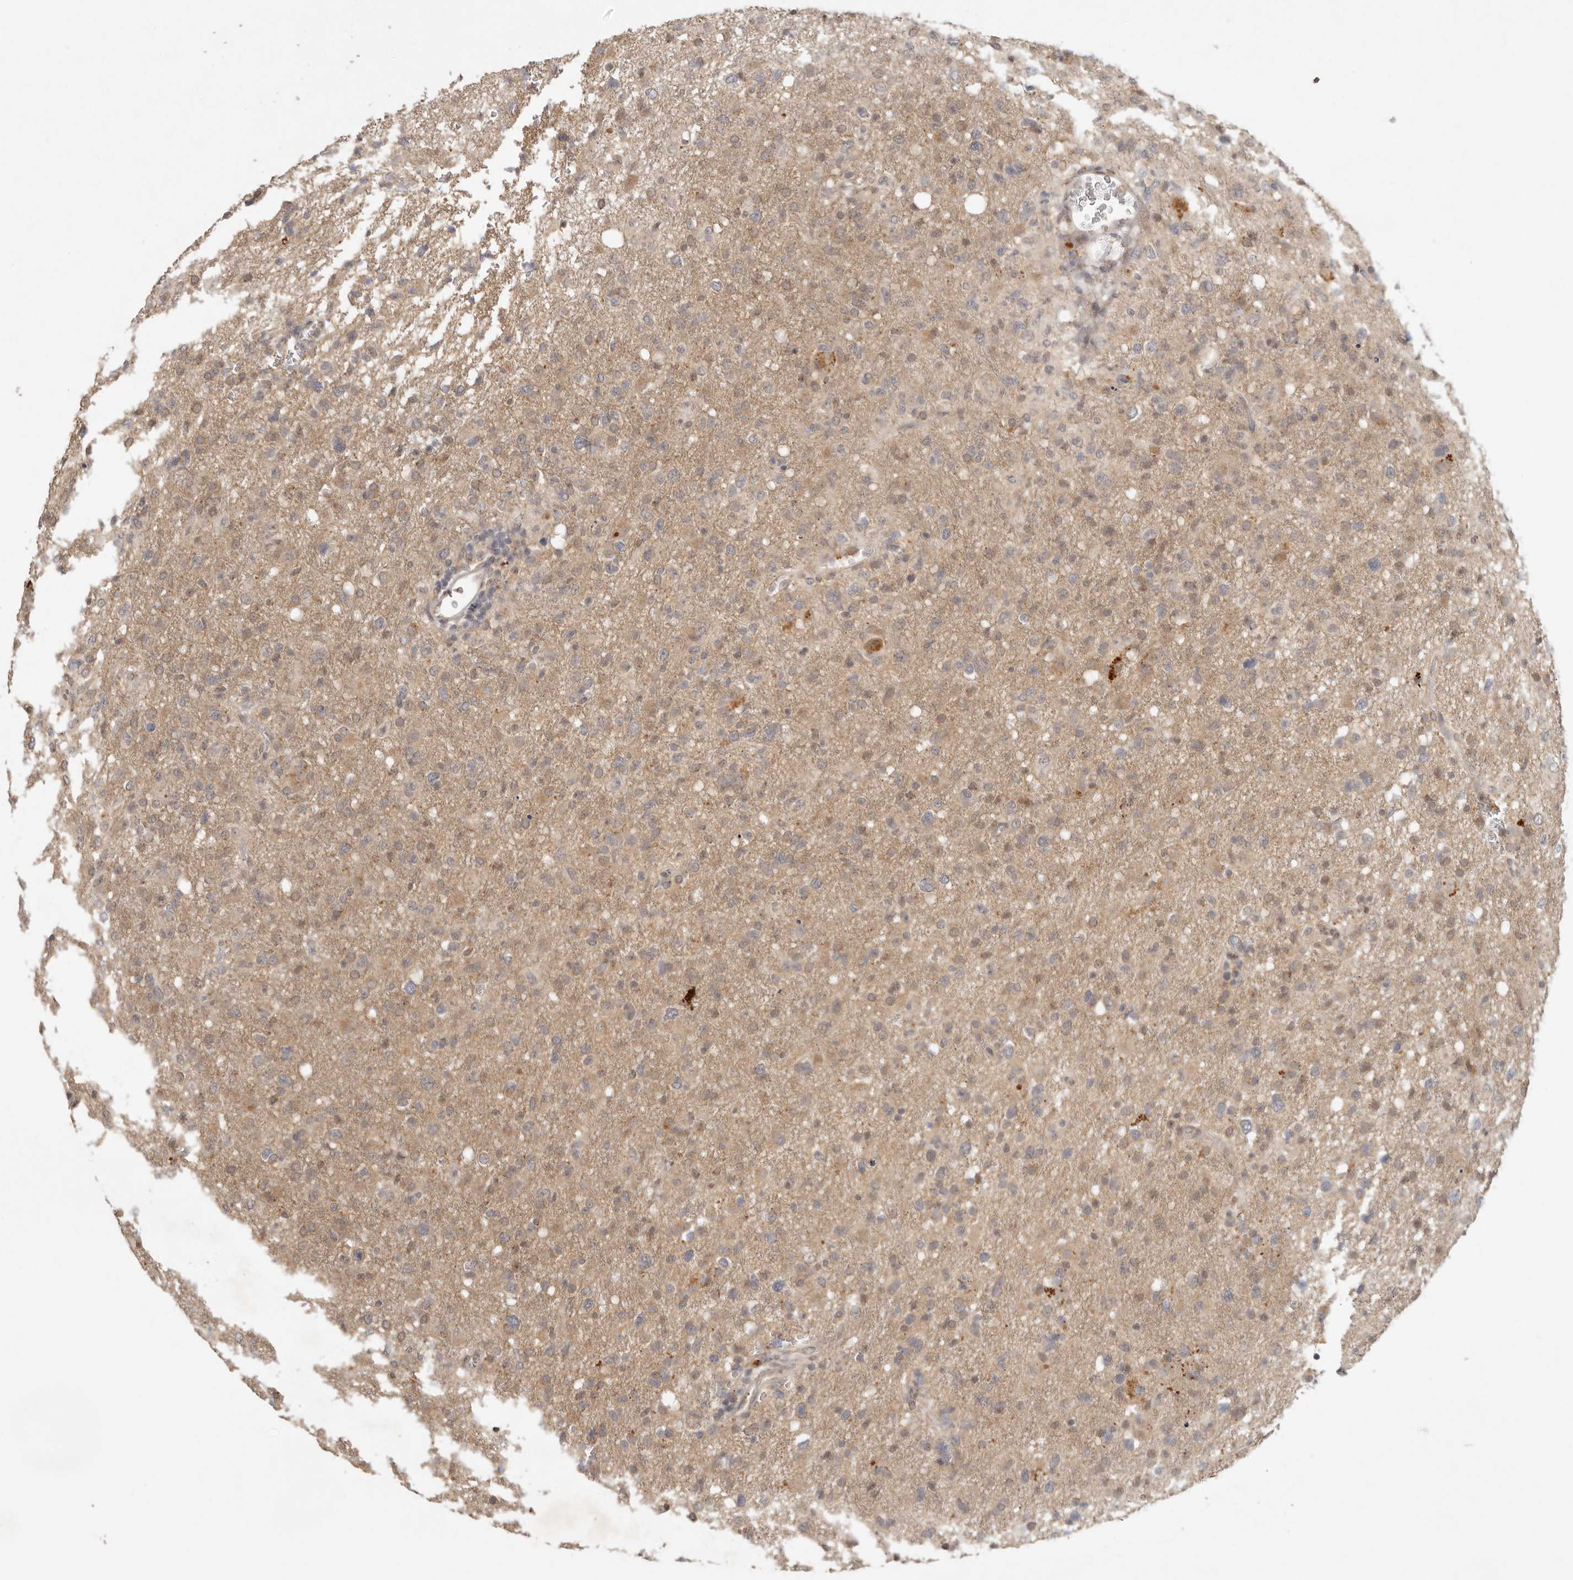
{"staining": {"intensity": "weak", "quantity": ">75%", "location": "cytoplasmic/membranous"}, "tissue": "glioma", "cell_type": "Tumor cells", "image_type": "cancer", "snomed": [{"axis": "morphology", "description": "Glioma, malignant, High grade"}, {"axis": "topography", "description": "Brain"}], "caption": "Protein analysis of glioma tissue reveals weak cytoplasmic/membranous staining in approximately >75% of tumor cells.", "gene": "LRRC75A", "patient": {"sex": "female", "age": 57}}